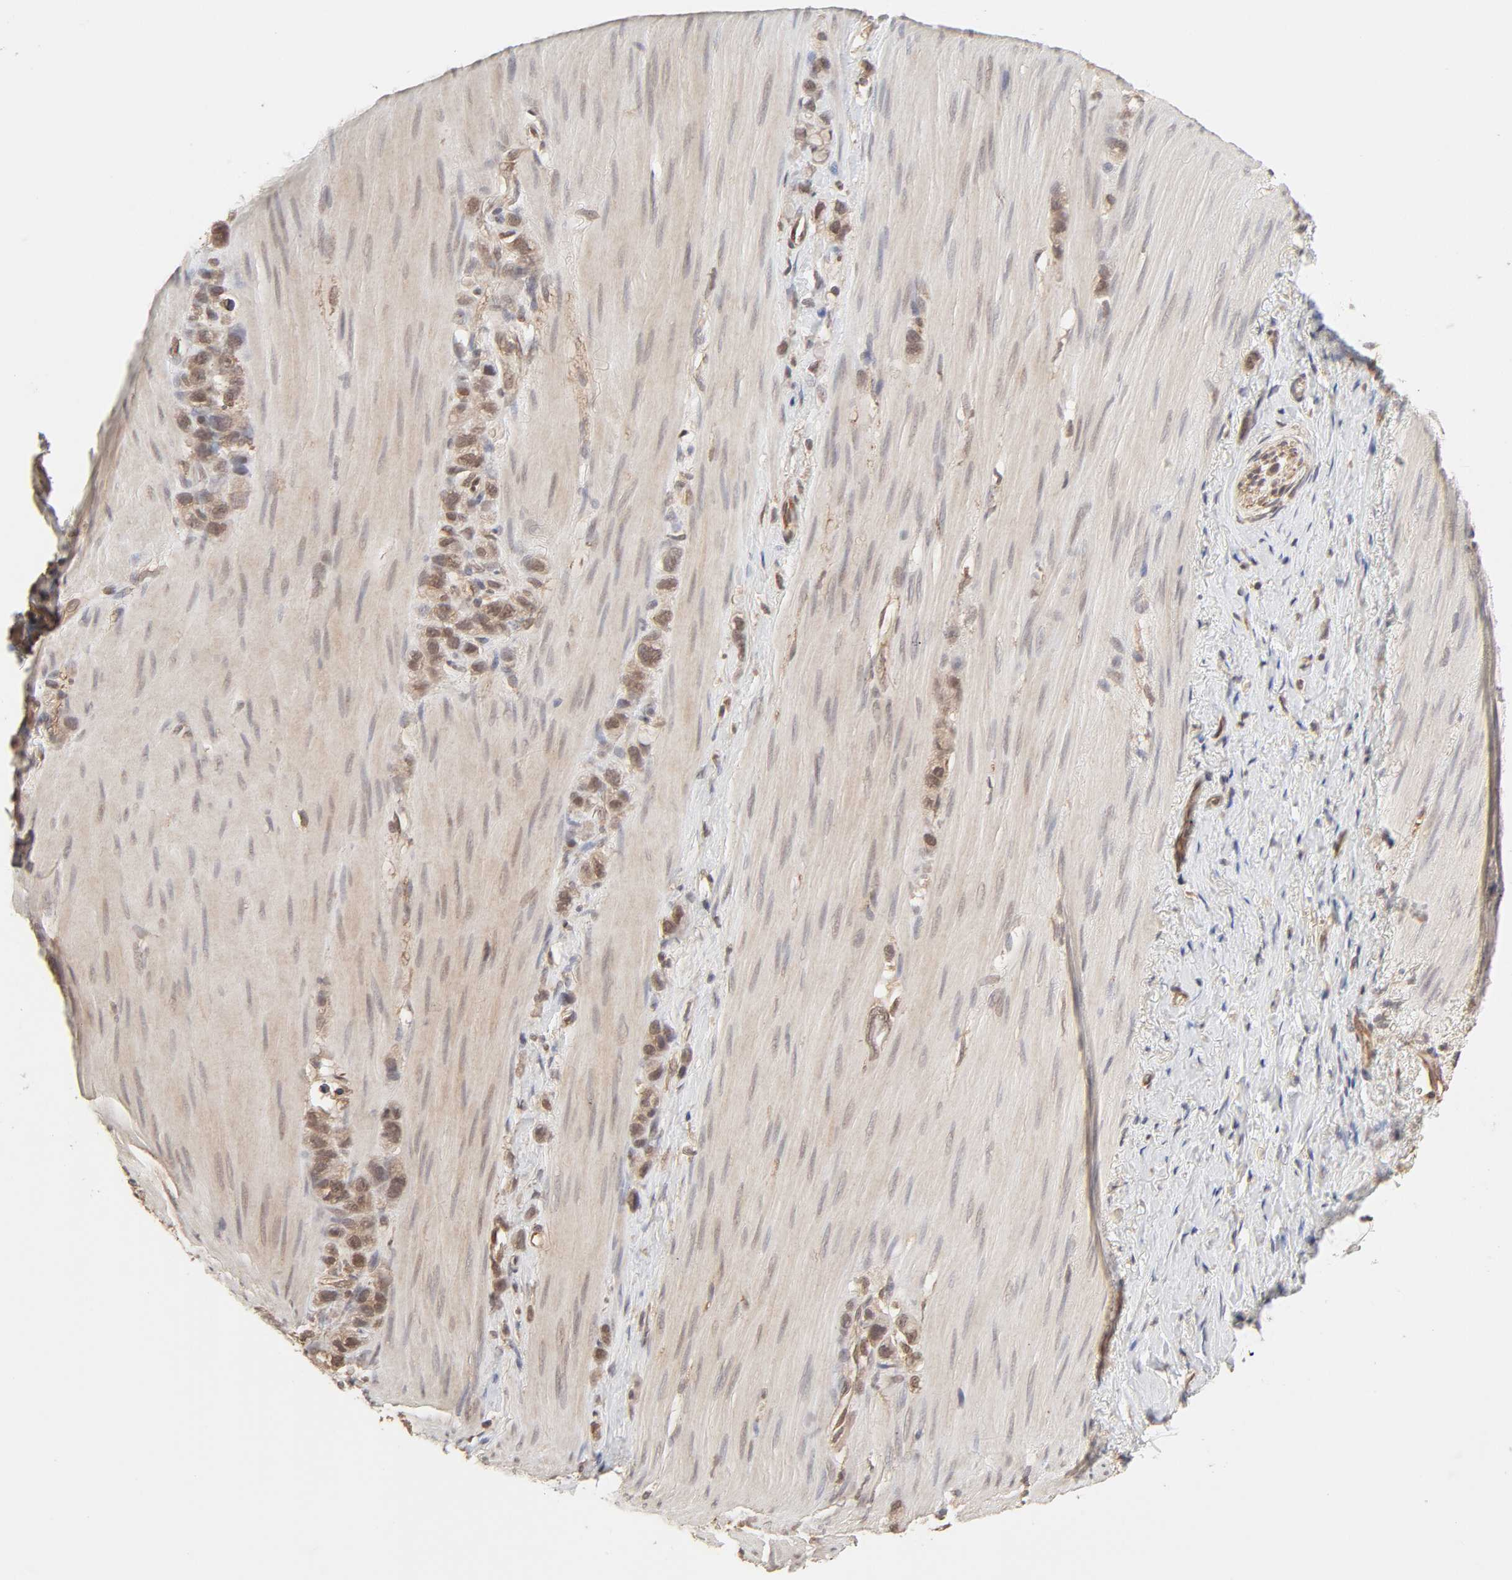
{"staining": {"intensity": "moderate", "quantity": ">75%", "location": "cytoplasmic/membranous"}, "tissue": "stomach cancer", "cell_type": "Tumor cells", "image_type": "cancer", "snomed": [{"axis": "morphology", "description": "Normal tissue, NOS"}, {"axis": "morphology", "description": "Adenocarcinoma, NOS"}, {"axis": "morphology", "description": "Adenocarcinoma, High grade"}, {"axis": "topography", "description": "Stomach, upper"}, {"axis": "topography", "description": "Stomach"}], "caption": "A brown stain shows moderate cytoplasmic/membranous staining of a protein in human stomach cancer tumor cells.", "gene": "MAPK1", "patient": {"sex": "female", "age": 65}}